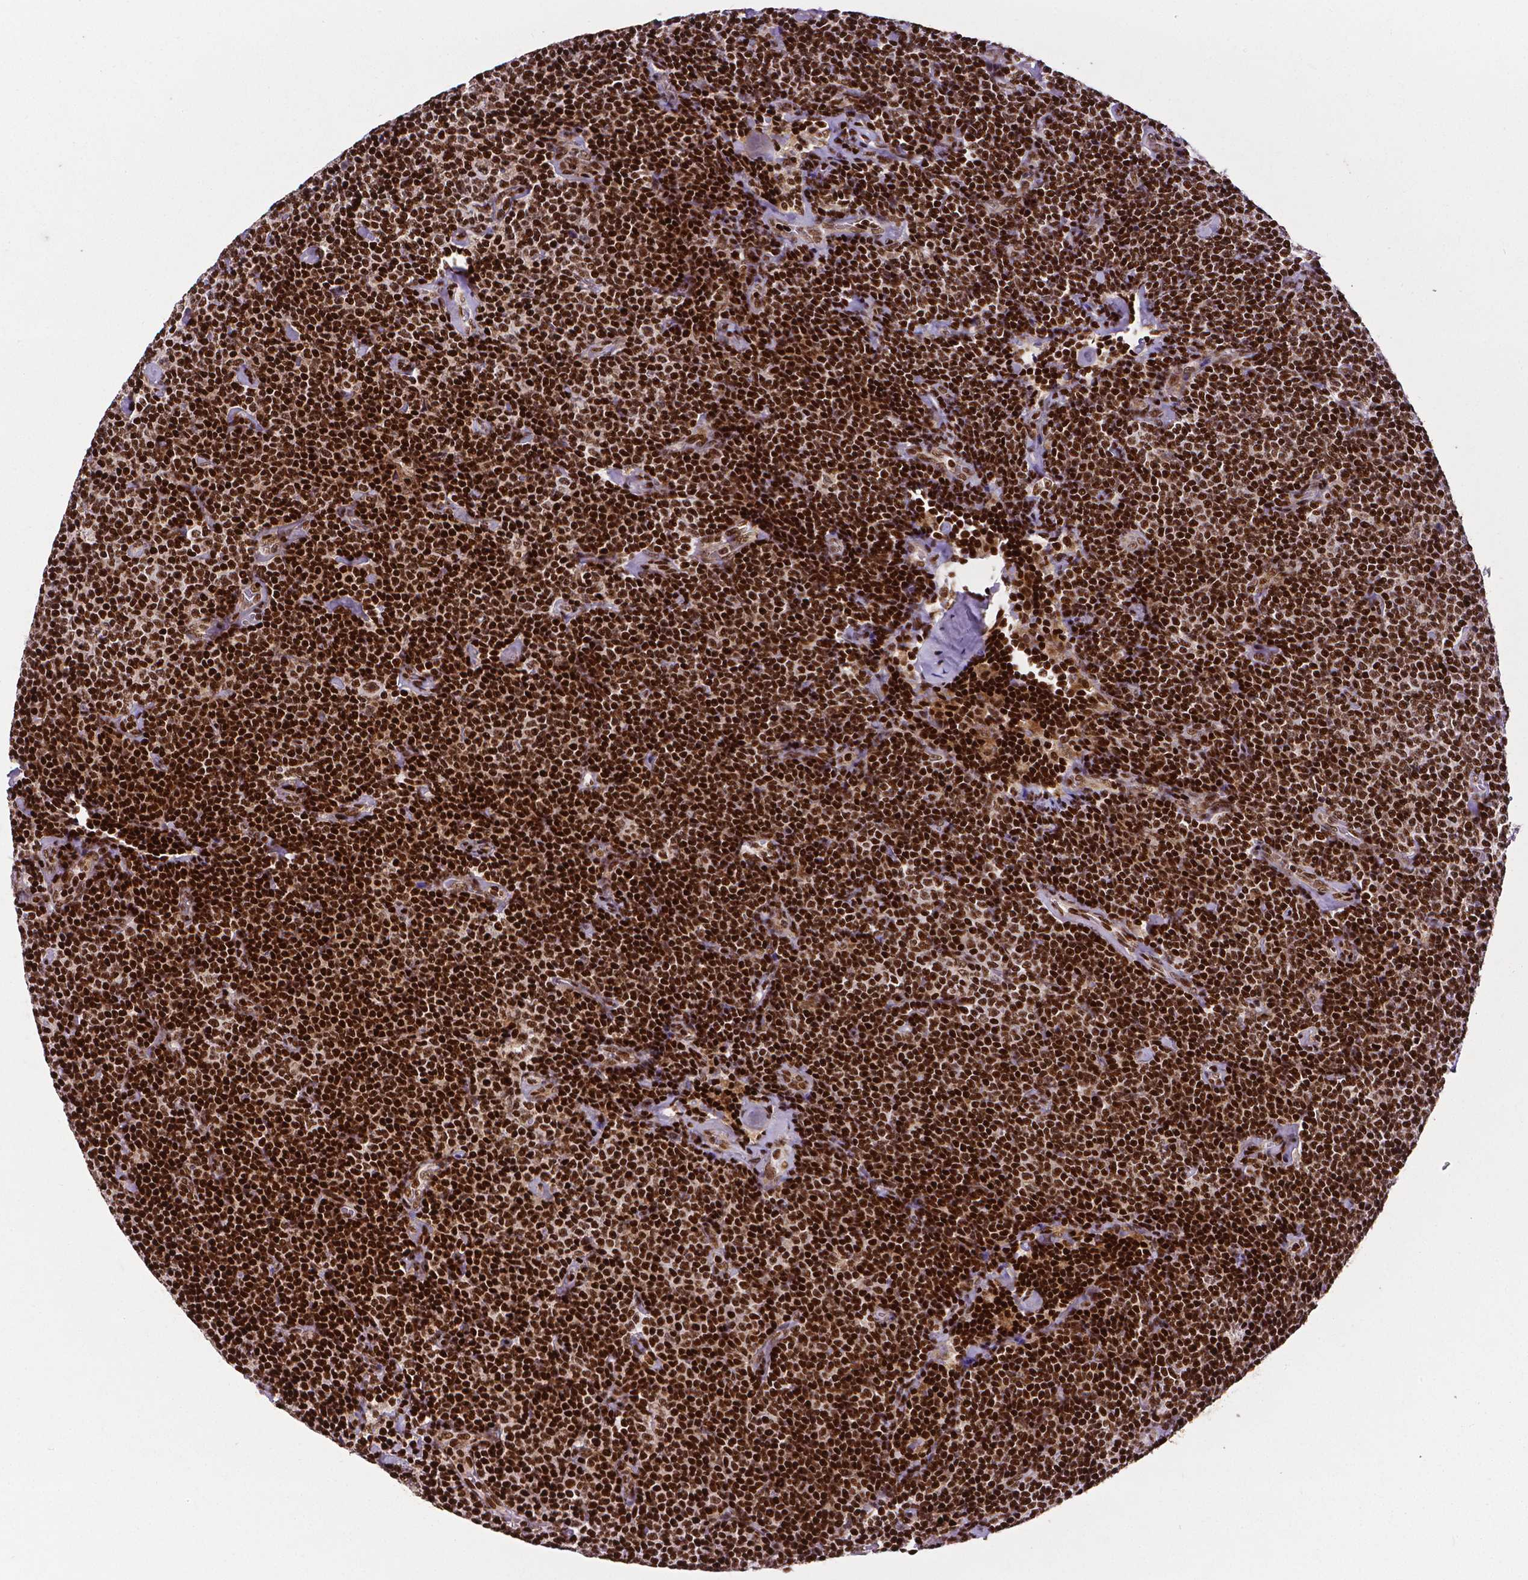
{"staining": {"intensity": "strong", "quantity": ">75%", "location": "nuclear"}, "tissue": "lymphoma", "cell_type": "Tumor cells", "image_type": "cancer", "snomed": [{"axis": "morphology", "description": "Malignant lymphoma, non-Hodgkin's type, Low grade"}, {"axis": "topography", "description": "Lymph node"}], "caption": "Protein staining exhibits strong nuclear expression in about >75% of tumor cells in lymphoma.", "gene": "CTCF", "patient": {"sex": "male", "age": 81}}